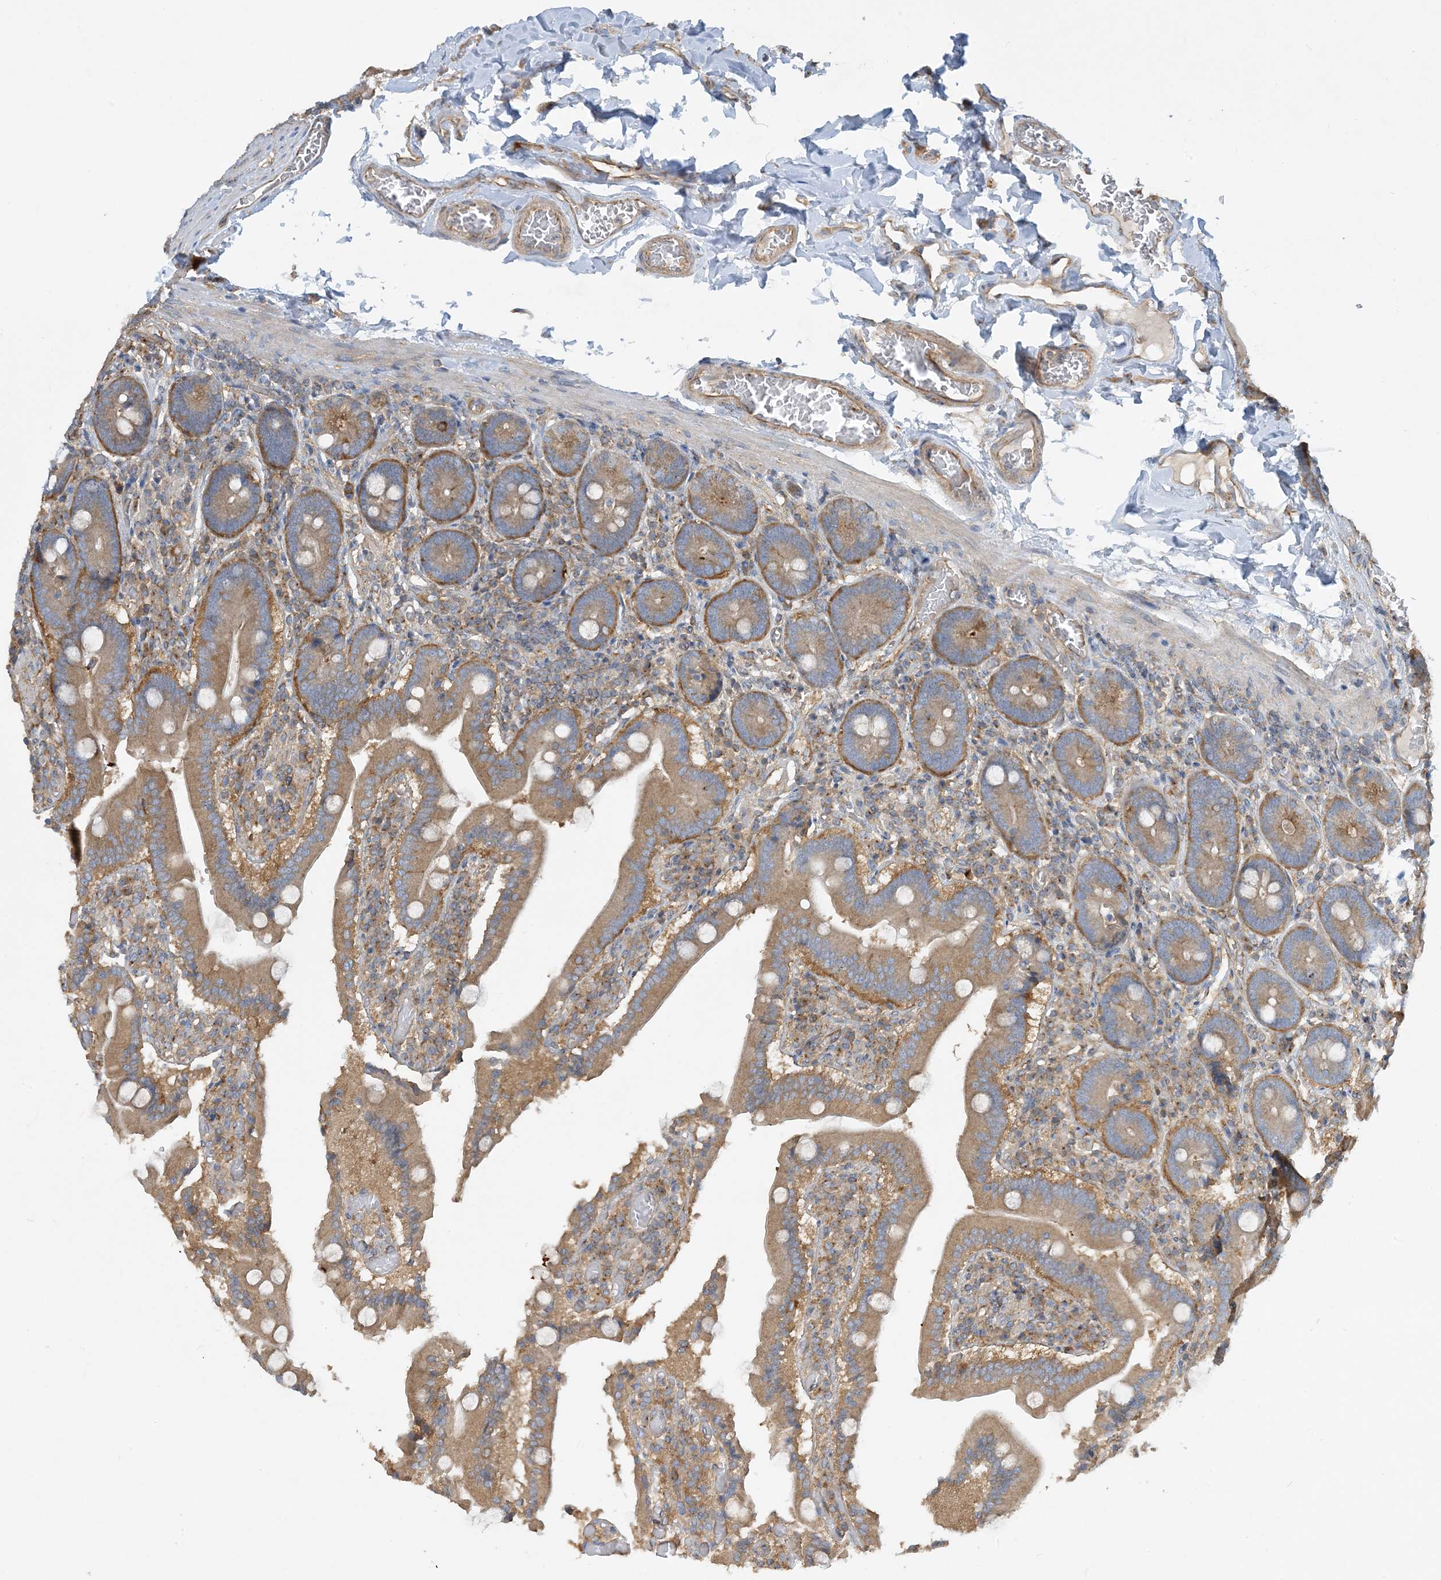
{"staining": {"intensity": "moderate", "quantity": ">75%", "location": "cytoplasmic/membranous"}, "tissue": "duodenum", "cell_type": "Glandular cells", "image_type": "normal", "snomed": [{"axis": "morphology", "description": "Normal tissue, NOS"}, {"axis": "topography", "description": "Duodenum"}], "caption": "Immunohistochemistry (IHC) micrograph of unremarkable human duodenum stained for a protein (brown), which exhibits medium levels of moderate cytoplasmic/membranous staining in approximately >75% of glandular cells.", "gene": "SIDT1", "patient": {"sex": "female", "age": 62}}